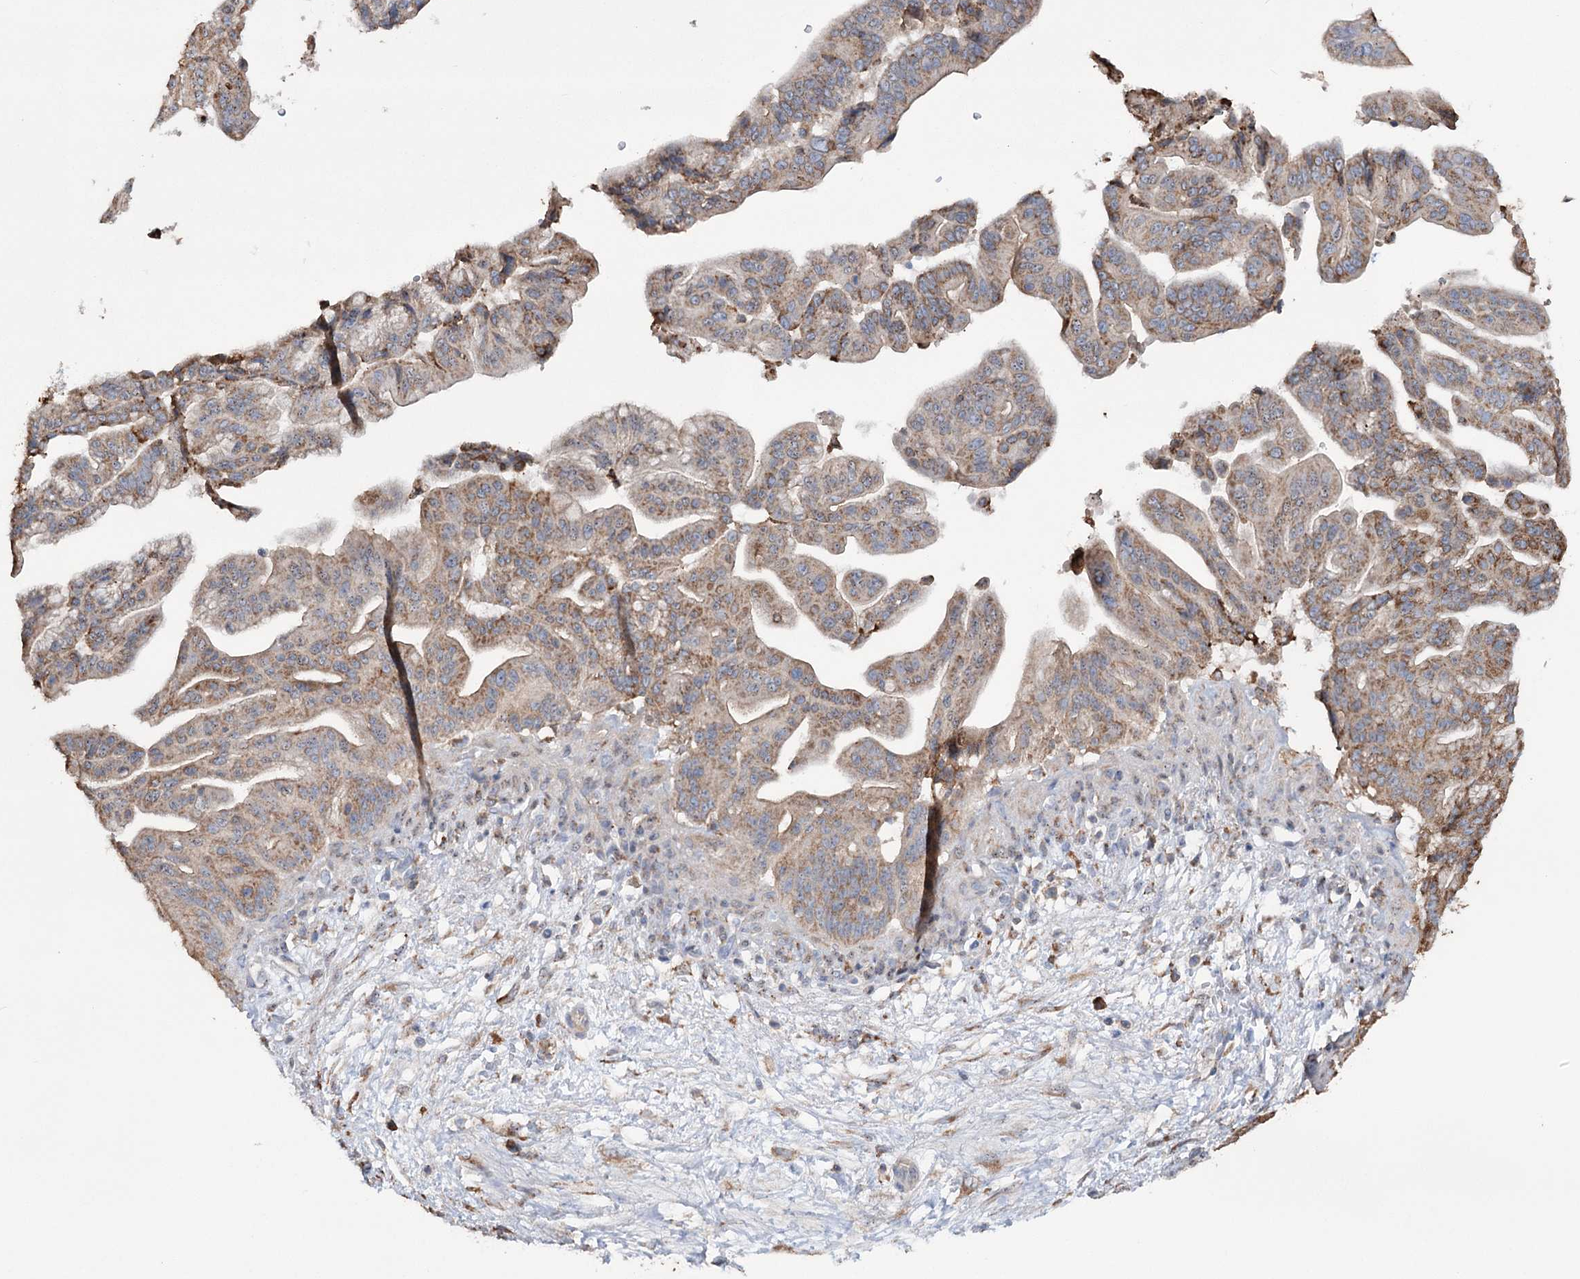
{"staining": {"intensity": "moderate", "quantity": ">75%", "location": "cytoplasmic/membranous"}, "tissue": "pancreatic cancer", "cell_type": "Tumor cells", "image_type": "cancer", "snomed": [{"axis": "morphology", "description": "Adenocarcinoma, NOS"}, {"axis": "topography", "description": "Pancreas"}], "caption": "Adenocarcinoma (pancreatic) stained with a brown dye shows moderate cytoplasmic/membranous positive expression in about >75% of tumor cells.", "gene": "TRIM71", "patient": {"sex": "male", "age": 68}}